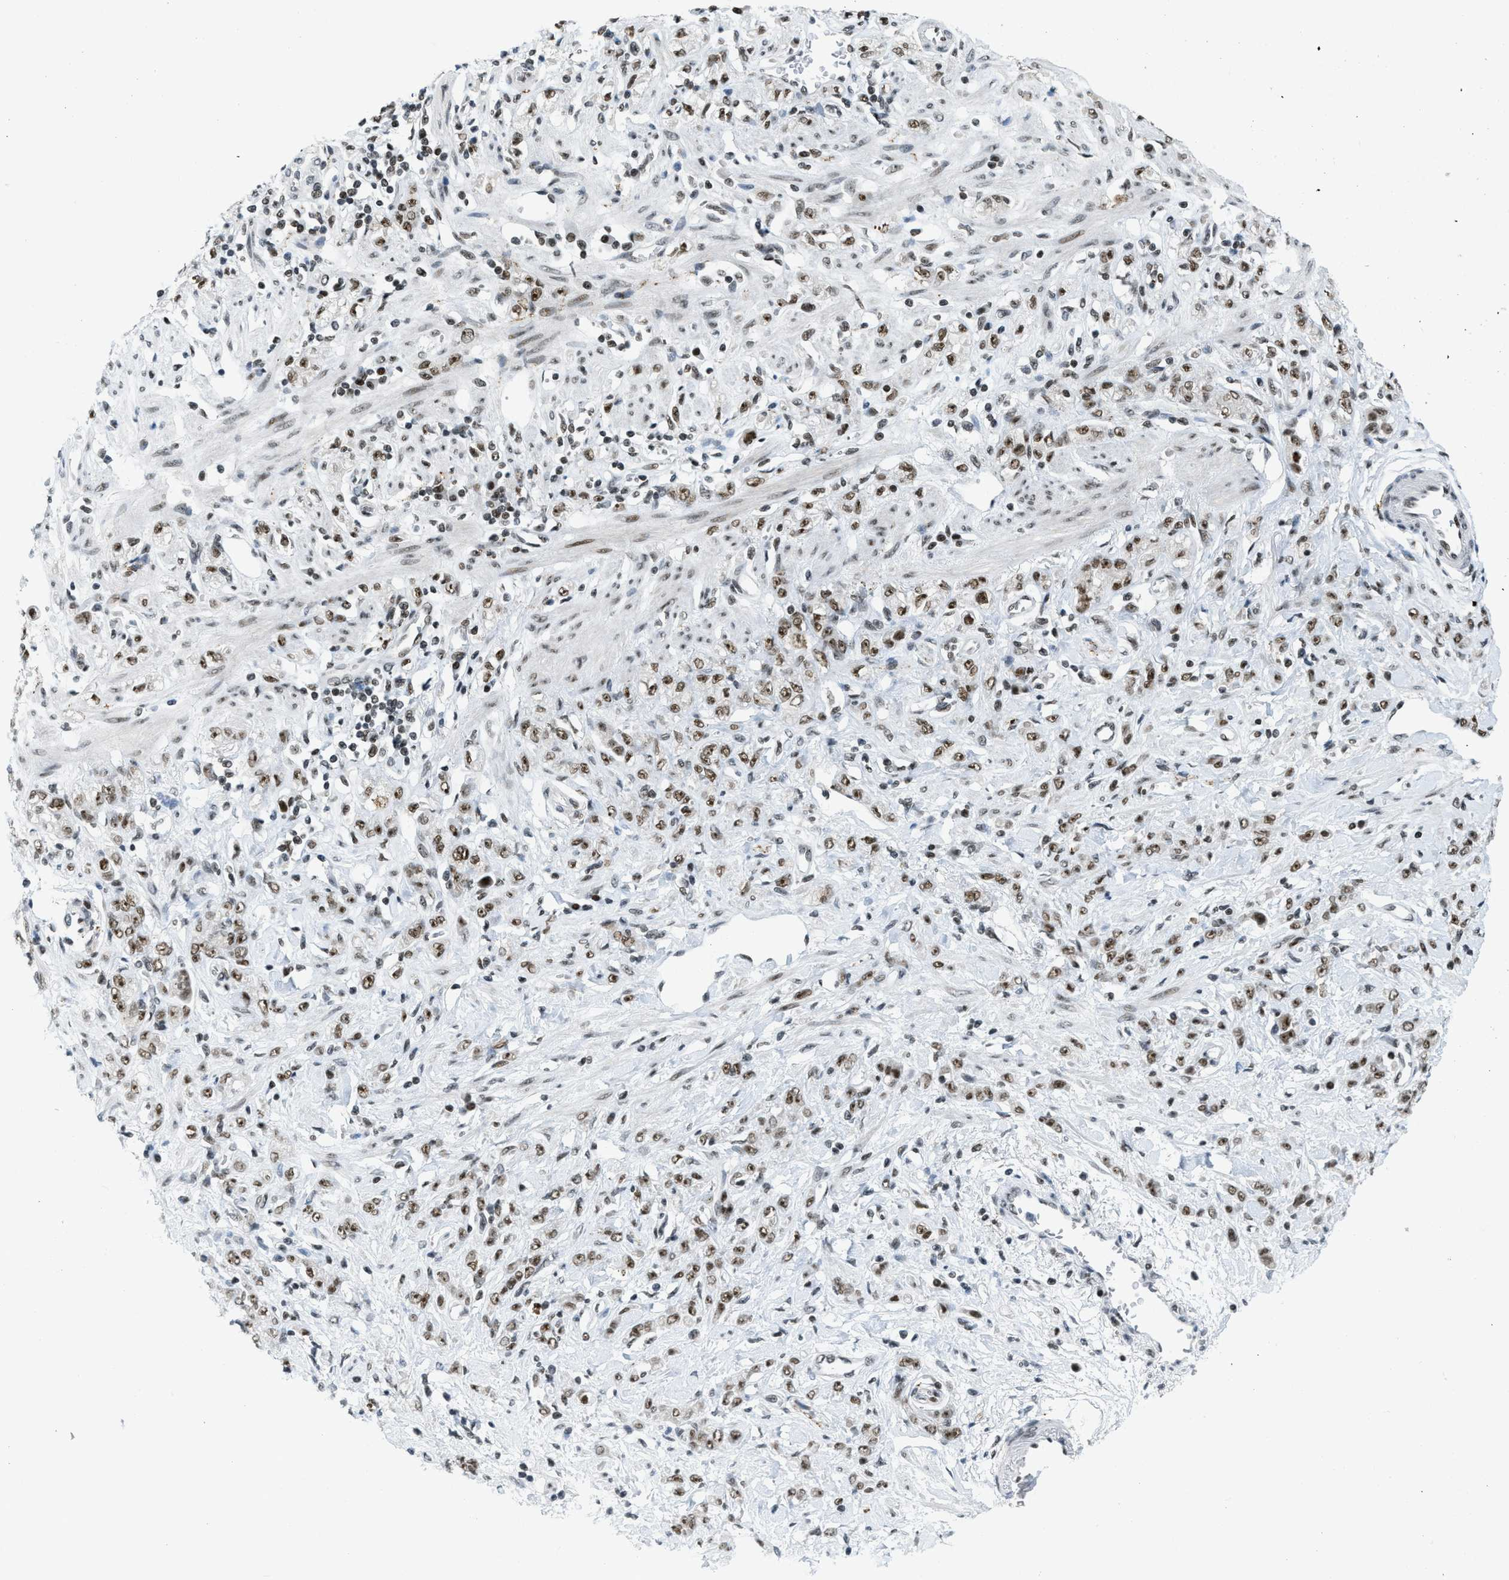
{"staining": {"intensity": "moderate", "quantity": ">75%", "location": "nuclear"}, "tissue": "stomach cancer", "cell_type": "Tumor cells", "image_type": "cancer", "snomed": [{"axis": "morphology", "description": "Normal tissue, NOS"}, {"axis": "morphology", "description": "Adenocarcinoma, NOS"}, {"axis": "topography", "description": "Stomach"}], "caption": "A photomicrograph showing moderate nuclear expression in about >75% of tumor cells in stomach adenocarcinoma, as visualized by brown immunohistochemical staining.", "gene": "URB1", "patient": {"sex": "male", "age": 82}}